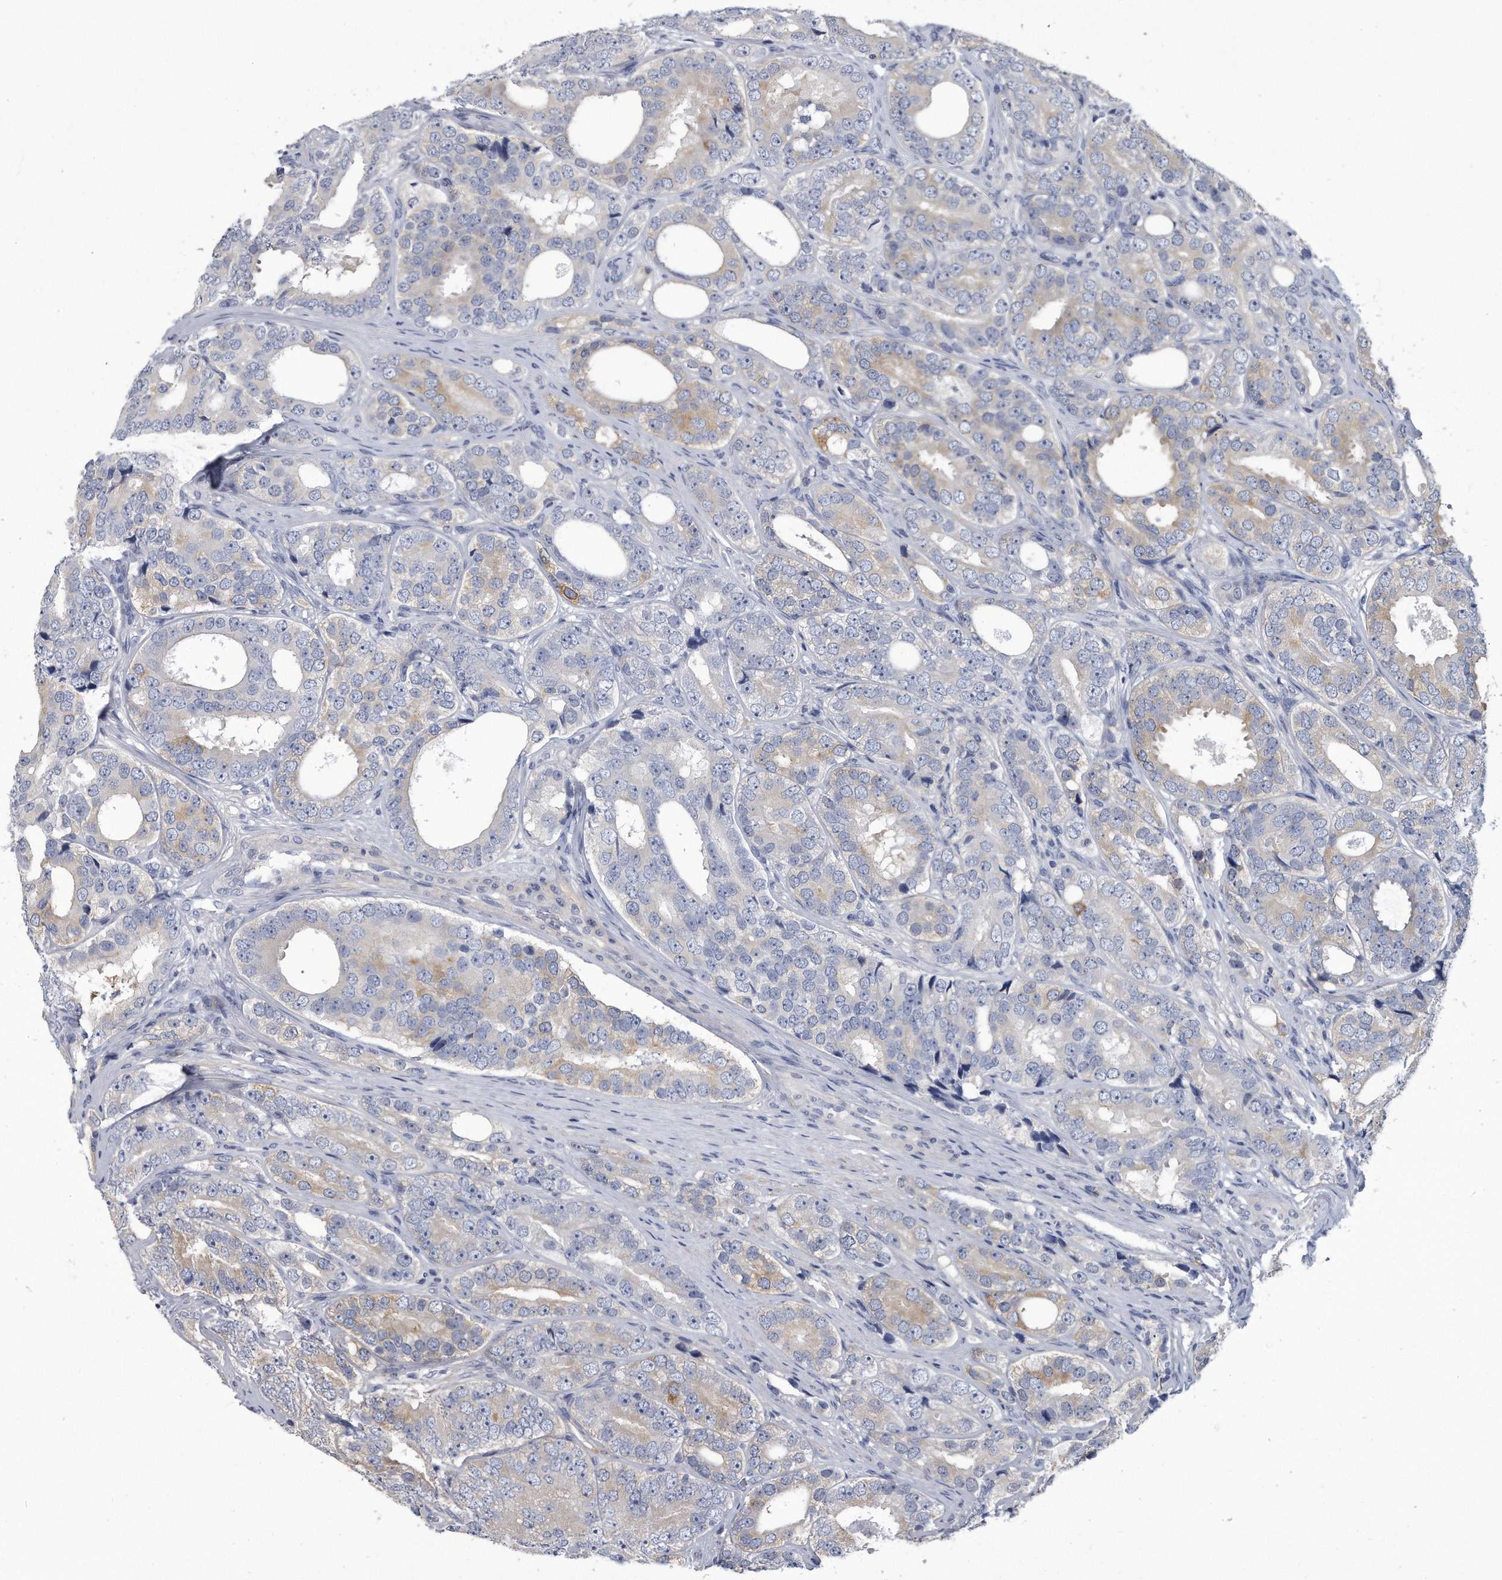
{"staining": {"intensity": "weak", "quantity": "<25%", "location": "cytoplasmic/membranous"}, "tissue": "prostate cancer", "cell_type": "Tumor cells", "image_type": "cancer", "snomed": [{"axis": "morphology", "description": "Adenocarcinoma, High grade"}, {"axis": "topography", "description": "Prostate"}], "caption": "A high-resolution histopathology image shows IHC staining of prostate adenocarcinoma (high-grade), which demonstrates no significant expression in tumor cells.", "gene": "PYGB", "patient": {"sex": "male", "age": 56}}